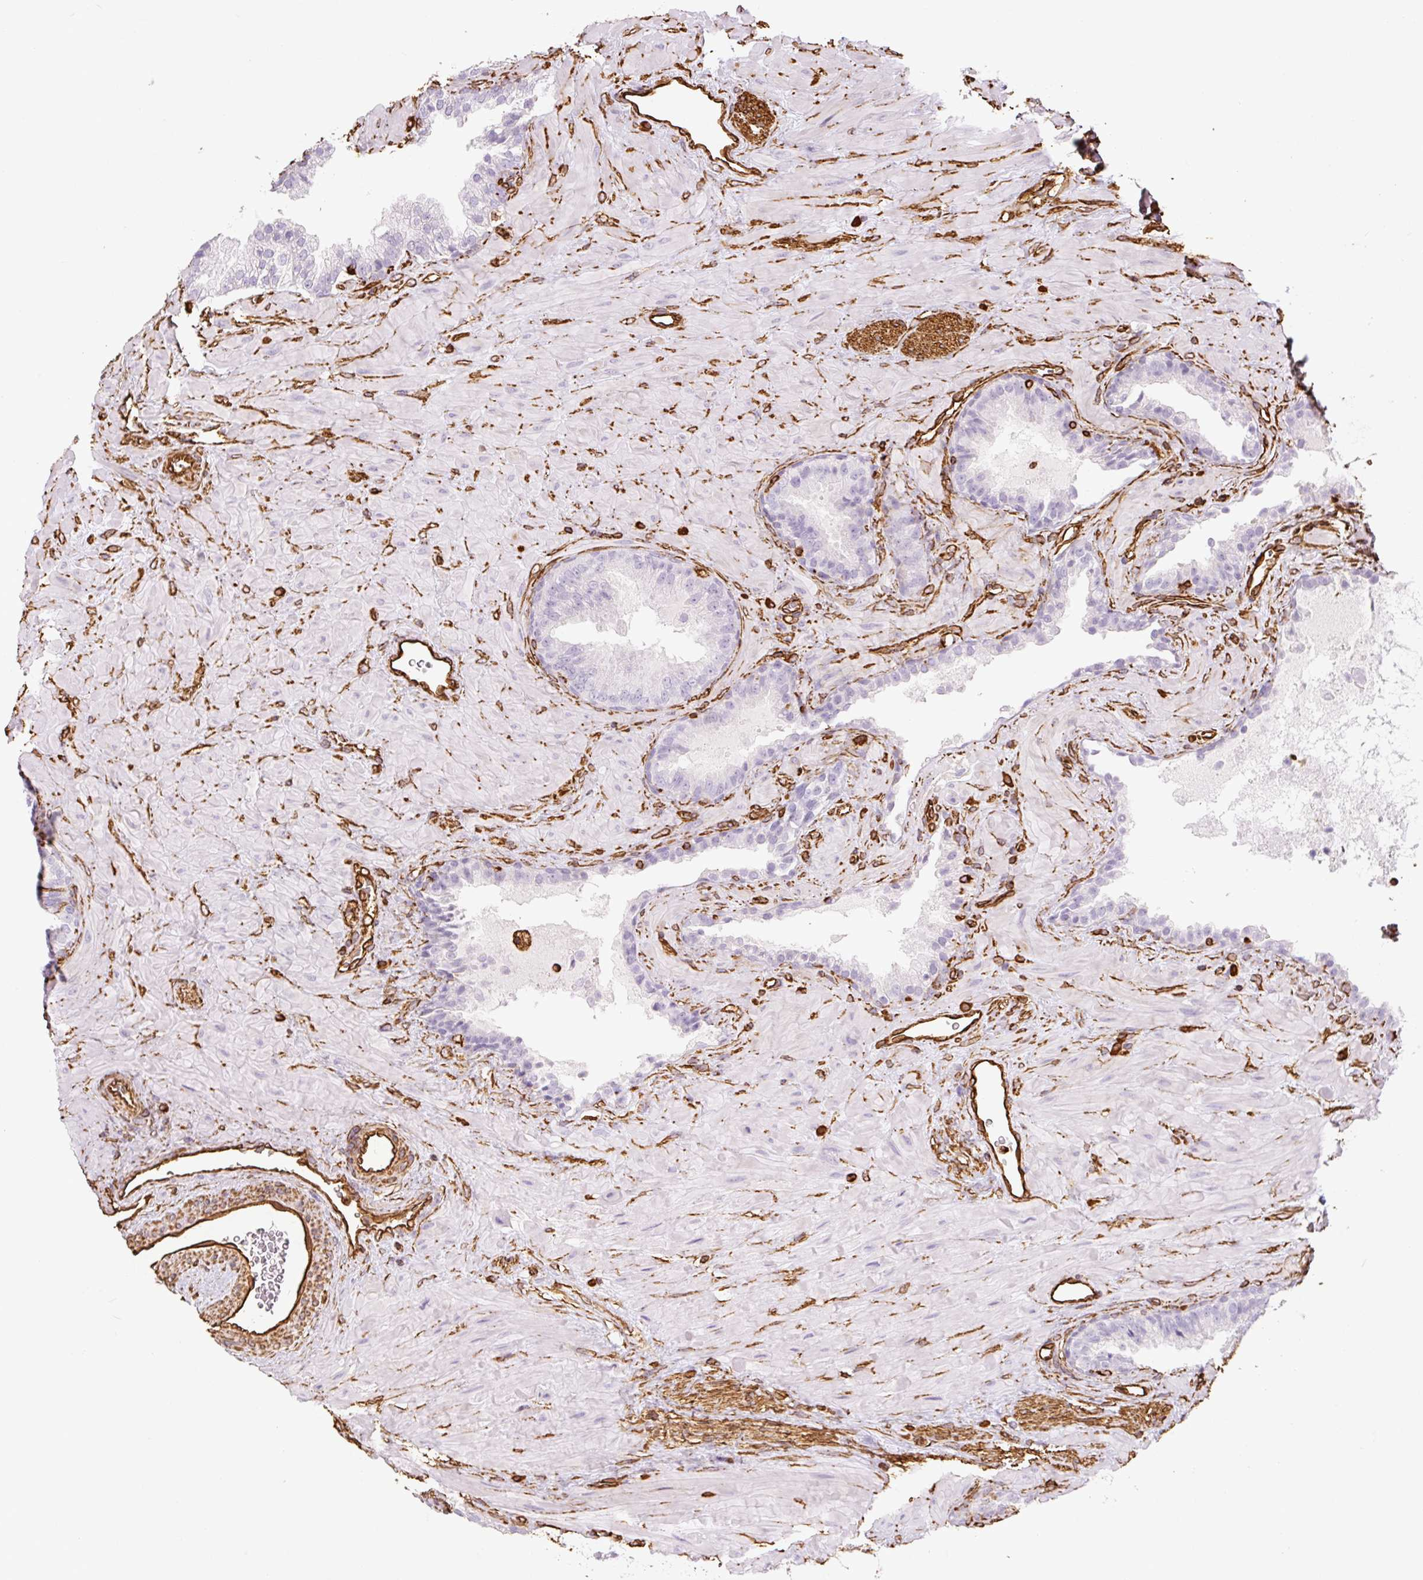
{"staining": {"intensity": "negative", "quantity": "none", "location": "none"}, "tissue": "prostate cancer", "cell_type": "Tumor cells", "image_type": "cancer", "snomed": [{"axis": "morphology", "description": "Adenocarcinoma, Low grade"}, {"axis": "topography", "description": "Prostate"}], "caption": "Immunohistochemistry of human prostate cancer (adenocarcinoma (low-grade)) exhibits no positivity in tumor cells.", "gene": "VIM", "patient": {"sex": "male", "age": 62}}